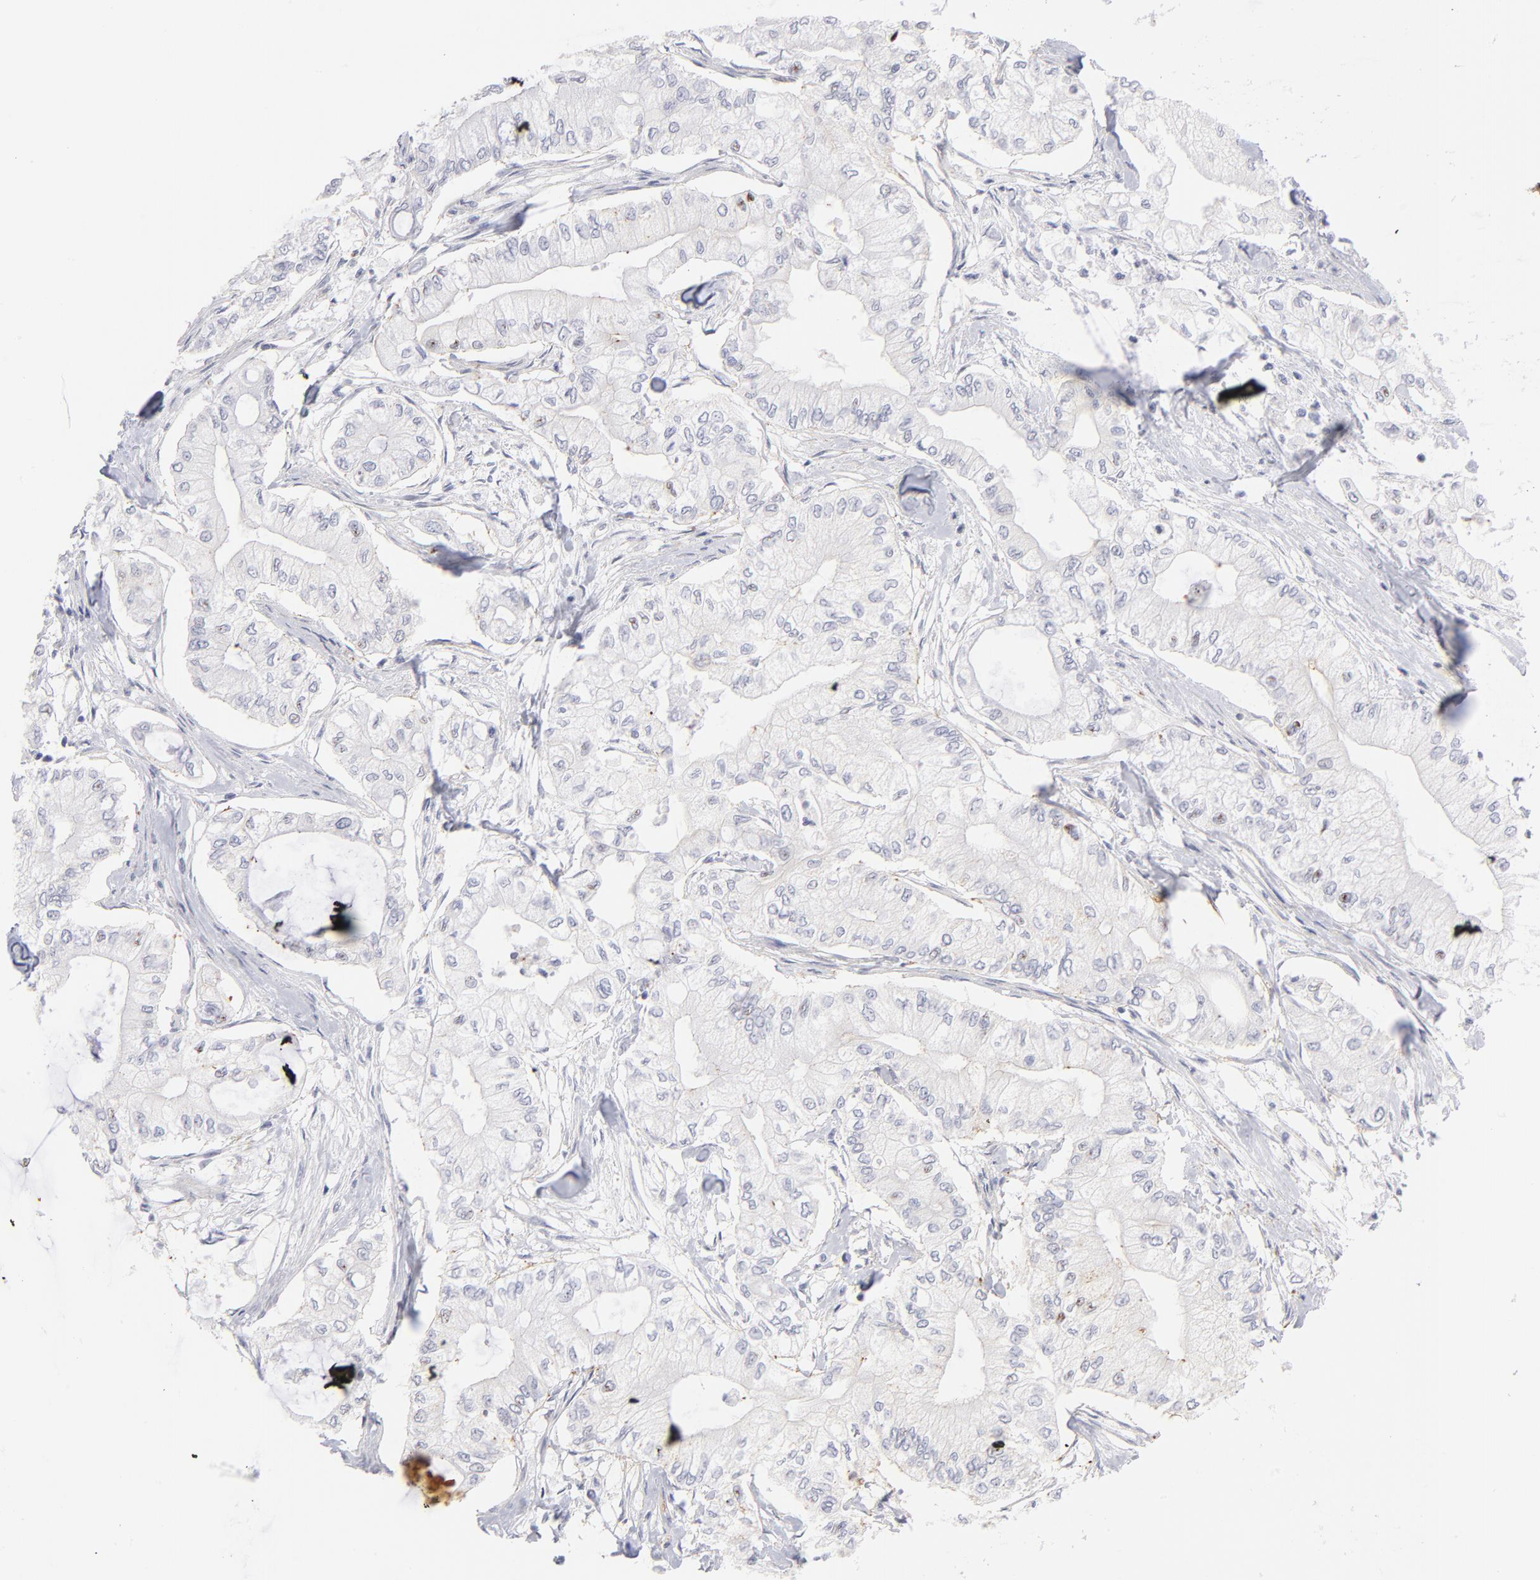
{"staining": {"intensity": "negative", "quantity": "none", "location": "none"}, "tissue": "pancreatic cancer", "cell_type": "Tumor cells", "image_type": "cancer", "snomed": [{"axis": "morphology", "description": "Adenocarcinoma, NOS"}, {"axis": "topography", "description": "Pancreas"}], "caption": "Immunohistochemical staining of human pancreatic cancer (adenocarcinoma) displays no significant expression in tumor cells.", "gene": "ACTA2", "patient": {"sex": "male", "age": 79}}